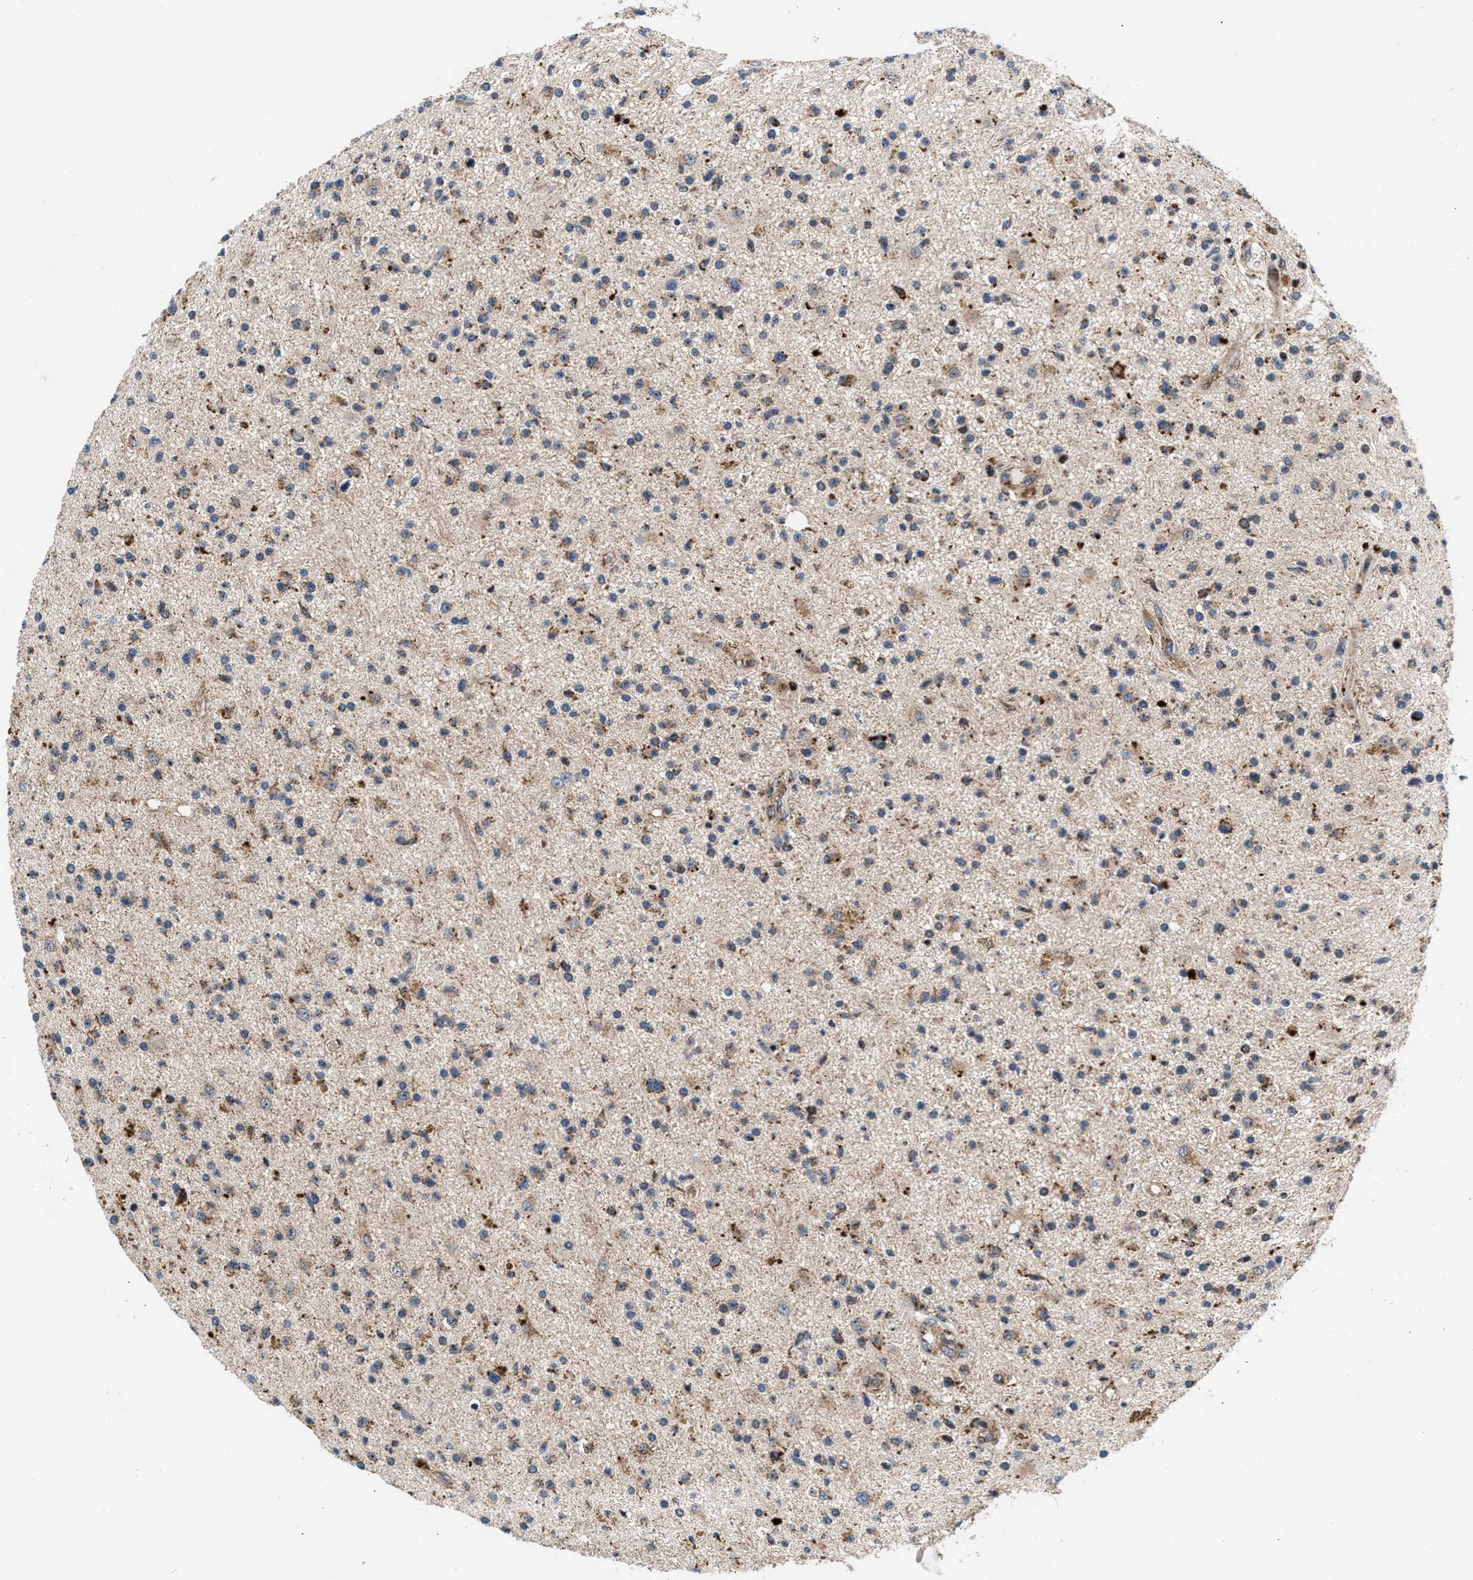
{"staining": {"intensity": "weak", "quantity": ">75%", "location": "cytoplasmic/membranous"}, "tissue": "glioma", "cell_type": "Tumor cells", "image_type": "cancer", "snomed": [{"axis": "morphology", "description": "Glioma, malignant, High grade"}, {"axis": "topography", "description": "Brain"}], "caption": "Immunohistochemistry of glioma displays low levels of weak cytoplasmic/membranous expression in approximately >75% of tumor cells. The staining was performed using DAB, with brown indicating positive protein expression. Nuclei are stained blue with hematoxylin.", "gene": "SGK1", "patient": {"sex": "male", "age": 33}}